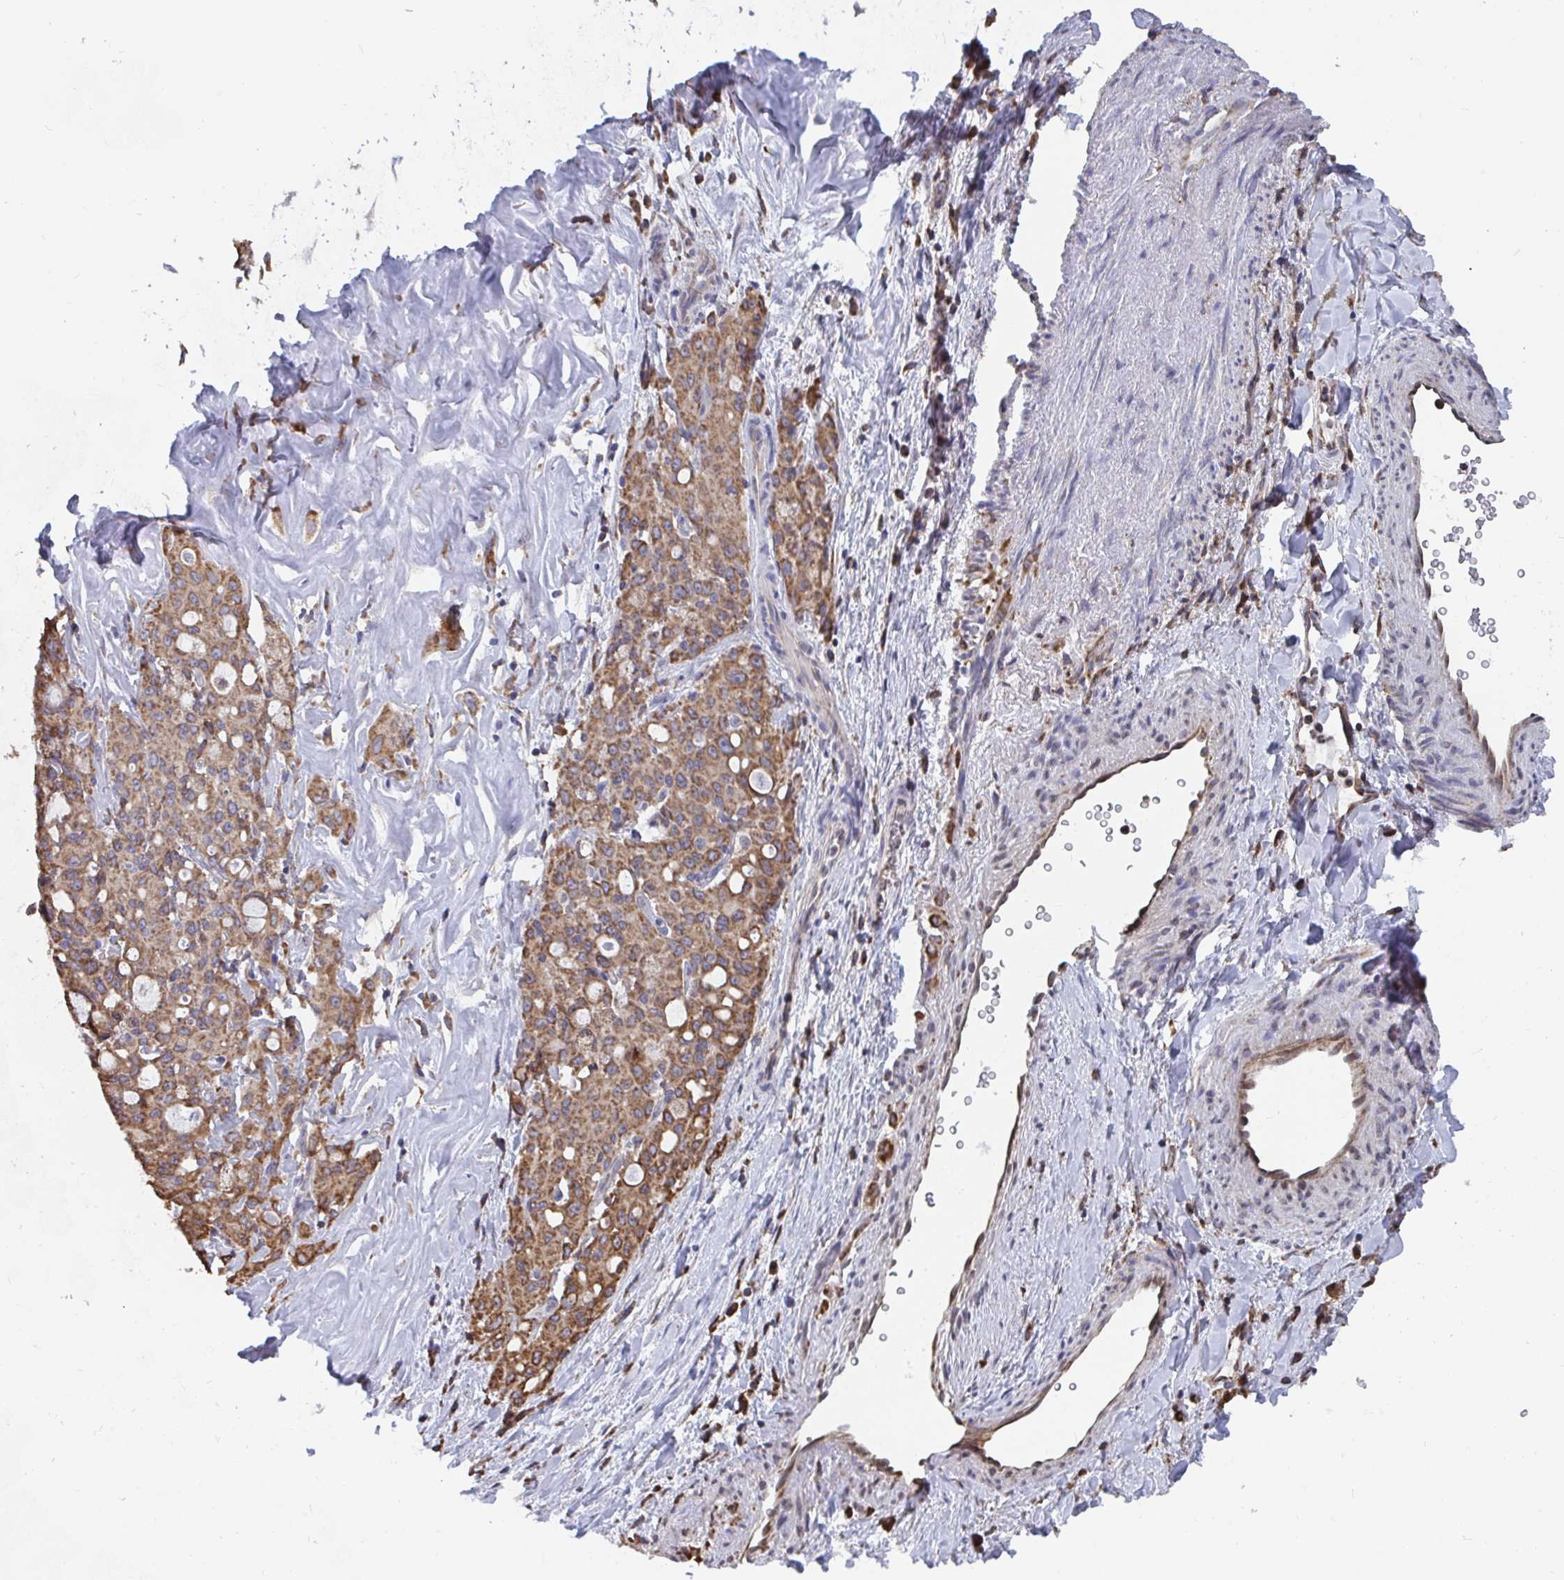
{"staining": {"intensity": "moderate", "quantity": ">75%", "location": "cytoplasmic/membranous"}, "tissue": "lung cancer", "cell_type": "Tumor cells", "image_type": "cancer", "snomed": [{"axis": "morphology", "description": "Adenocarcinoma, NOS"}, {"axis": "topography", "description": "Lung"}], "caption": "Protein staining reveals moderate cytoplasmic/membranous expression in approximately >75% of tumor cells in adenocarcinoma (lung).", "gene": "ELAVL1", "patient": {"sex": "female", "age": 44}}